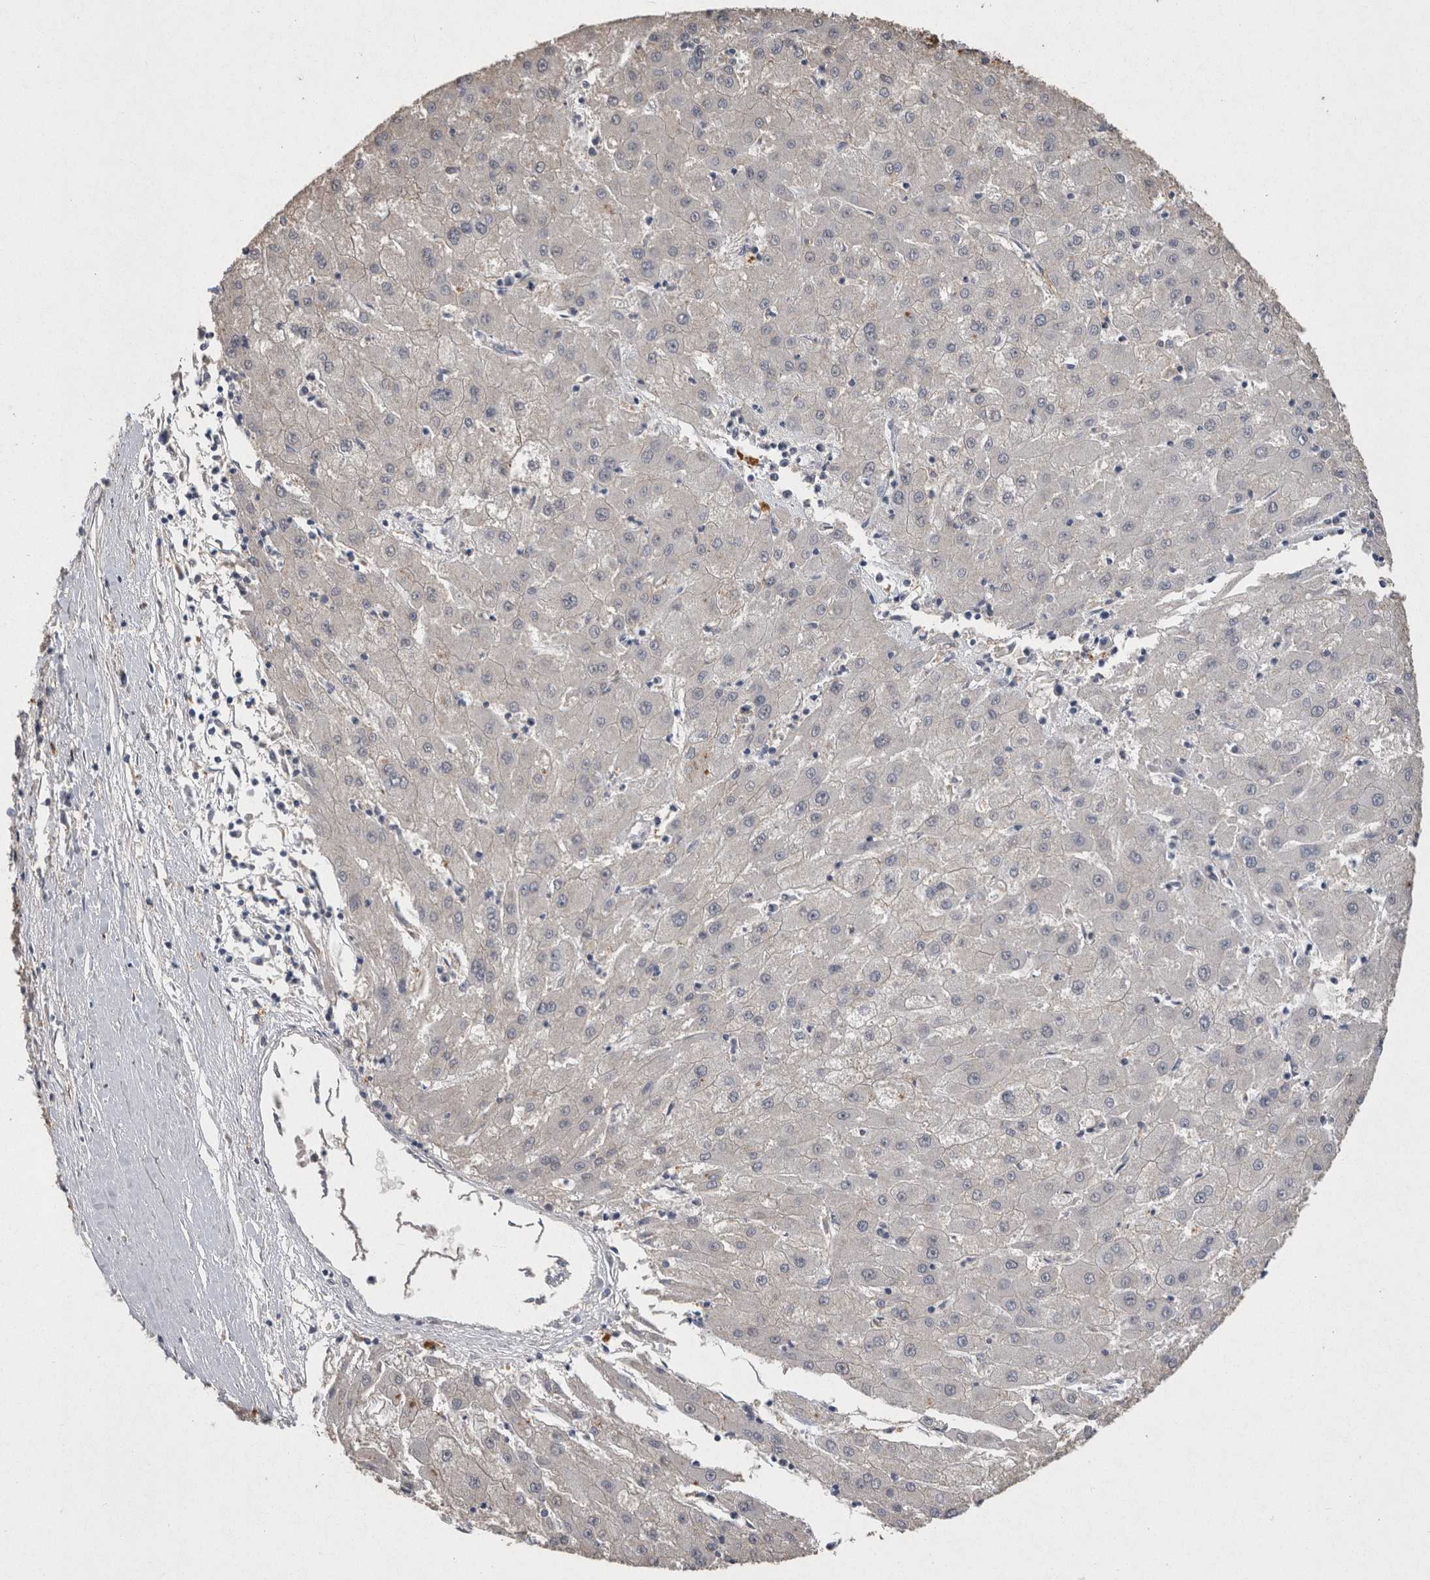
{"staining": {"intensity": "negative", "quantity": "none", "location": "none"}, "tissue": "liver cancer", "cell_type": "Tumor cells", "image_type": "cancer", "snomed": [{"axis": "morphology", "description": "Carcinoma, Hepatocellular, NOS"}, {"axis": "topography", "description": "Liver"}], "caption": "Liver hepatocellular carcinoma stained for a protein using IHC shows no positivity tumor cells.", "gene": "CNTFR", "patient": {"sex": "male", "age": 72}}